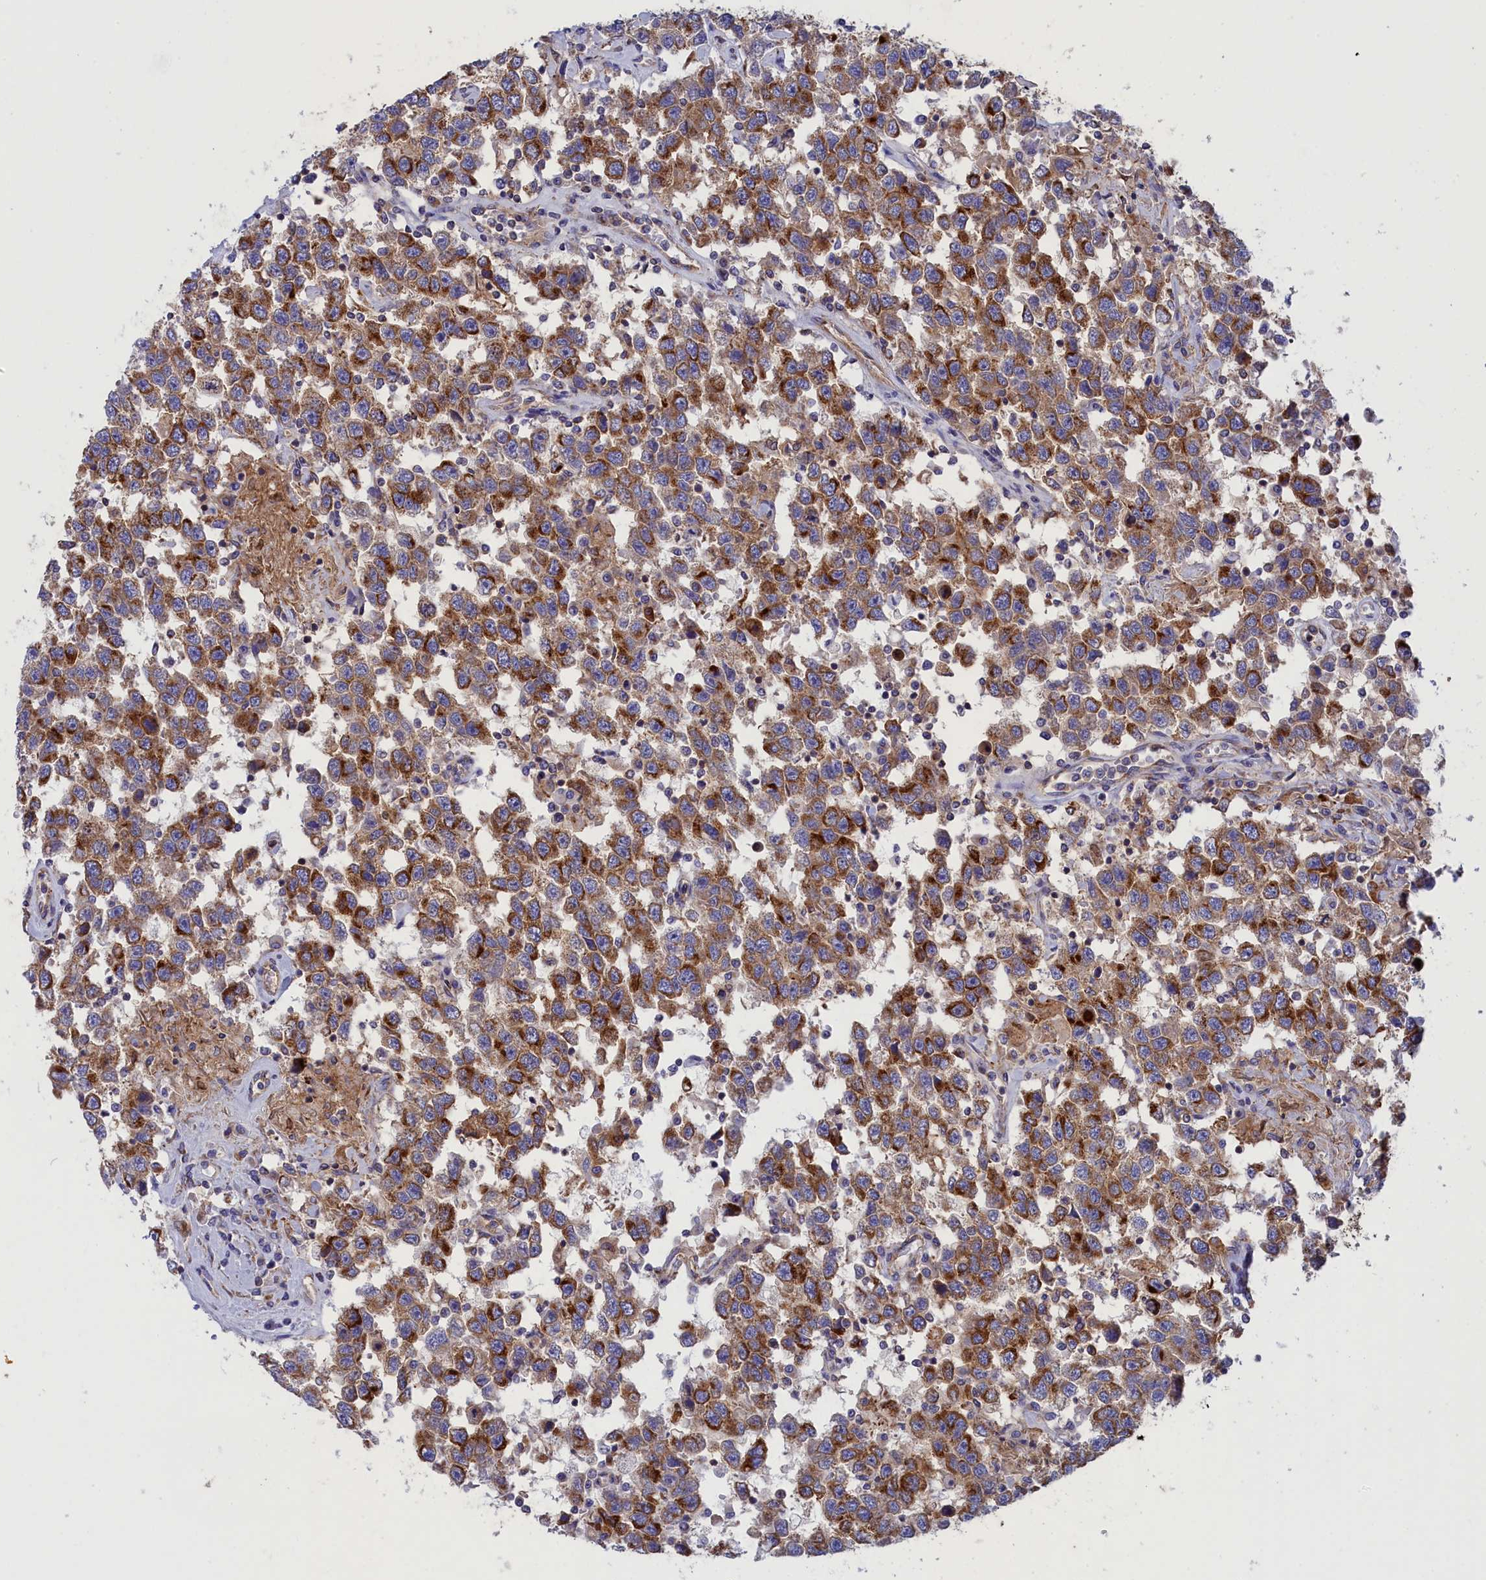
{"staining": {"intensity": "strong", "quantity": "25%-75%", "location": "cytoplasmic/membranous"}, "tissue": "testis cancer", "cell_type": "Tumor cells", "image_type": "cancer", "snomed": [{"axis": "morphology", "description": "Seminoma, NOS"}, {"axis": "topography", "description": "Testis"}], "caption": "Testis cancer stained with DAB immunohistochemistry exhibits high levels of strong cytoplasmic/membranous positivity in approximately 25%-75% of tumor cells. (DAB IHC, brown staining for protein, blue staining for nuclei).", "gene": "SCAMP4", "patient": {"sex": "male", "age": 41}}